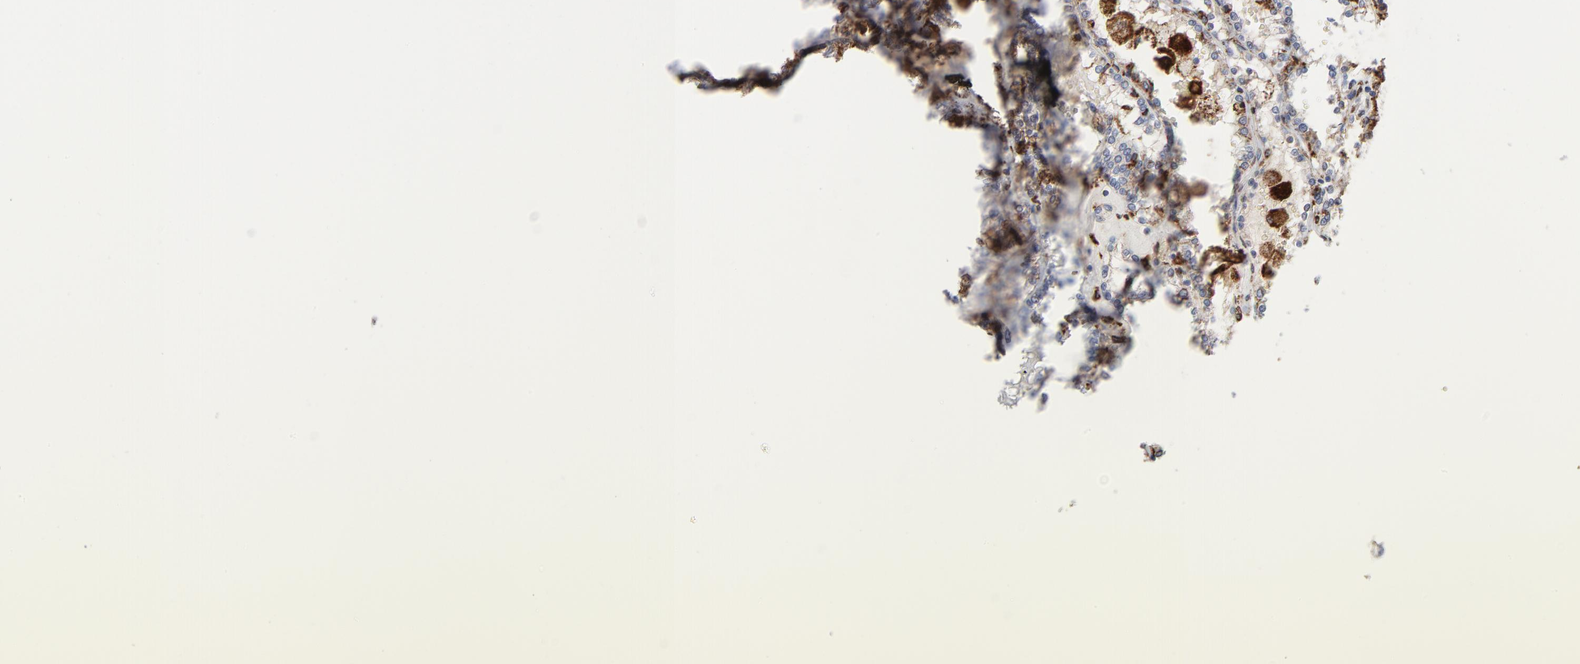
{"staining": {"intensity": "moderate", "quantity": "25%-75%", "location": "cytoplasmic/membranous"}, "tissue": "renal cancer", "cell_type": "Tumor cells", "image_type": "cancer", "snomed": [{"axis": "morphology", "description": "Adenocarcinoma, NOS"}, {"axis": "topography", "description": "Kidney"}], "caption": "There is medium levels of moderate cytoplasmic/membranous positivity in tumor cells of renal adenocarcinoma, as demonstrated by immunohistochemical staining (brown color).", "gene": "ANXA5", "patient": {"sex": "female", "age": 56}}